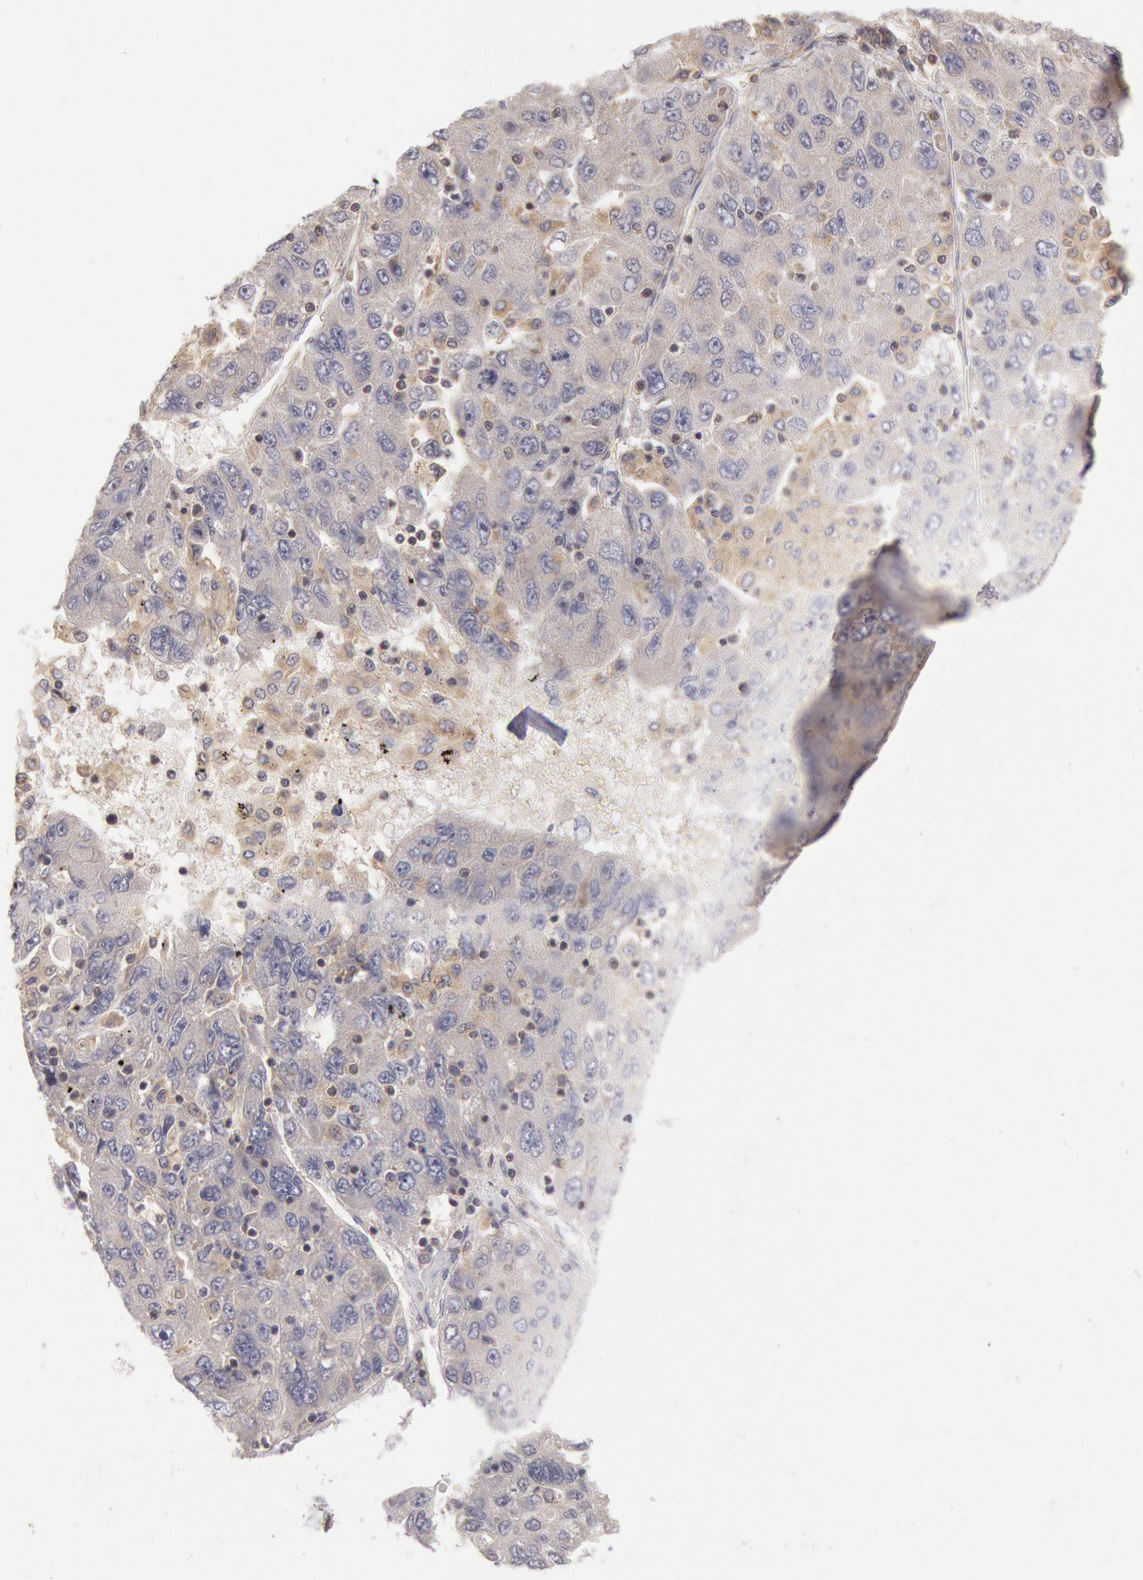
{"staining": {"intensity": "negative", "quantity": "none", "location": "none"}, "tissue": "liver cancer", "cell_type": "Tumor cells", "image_type": "cancer", "snomed": [{"axis": "morphology", "description": "Carcinoma, Hepatocellular, NOS"}, {"axis": "topography", "description": "Liver"}], "caption": "Protein analysis of liver cancer reveals no significant staining in tumor cells.", "gene": "PIK3R1", "patient": {"sex": "male", "age": 49}}